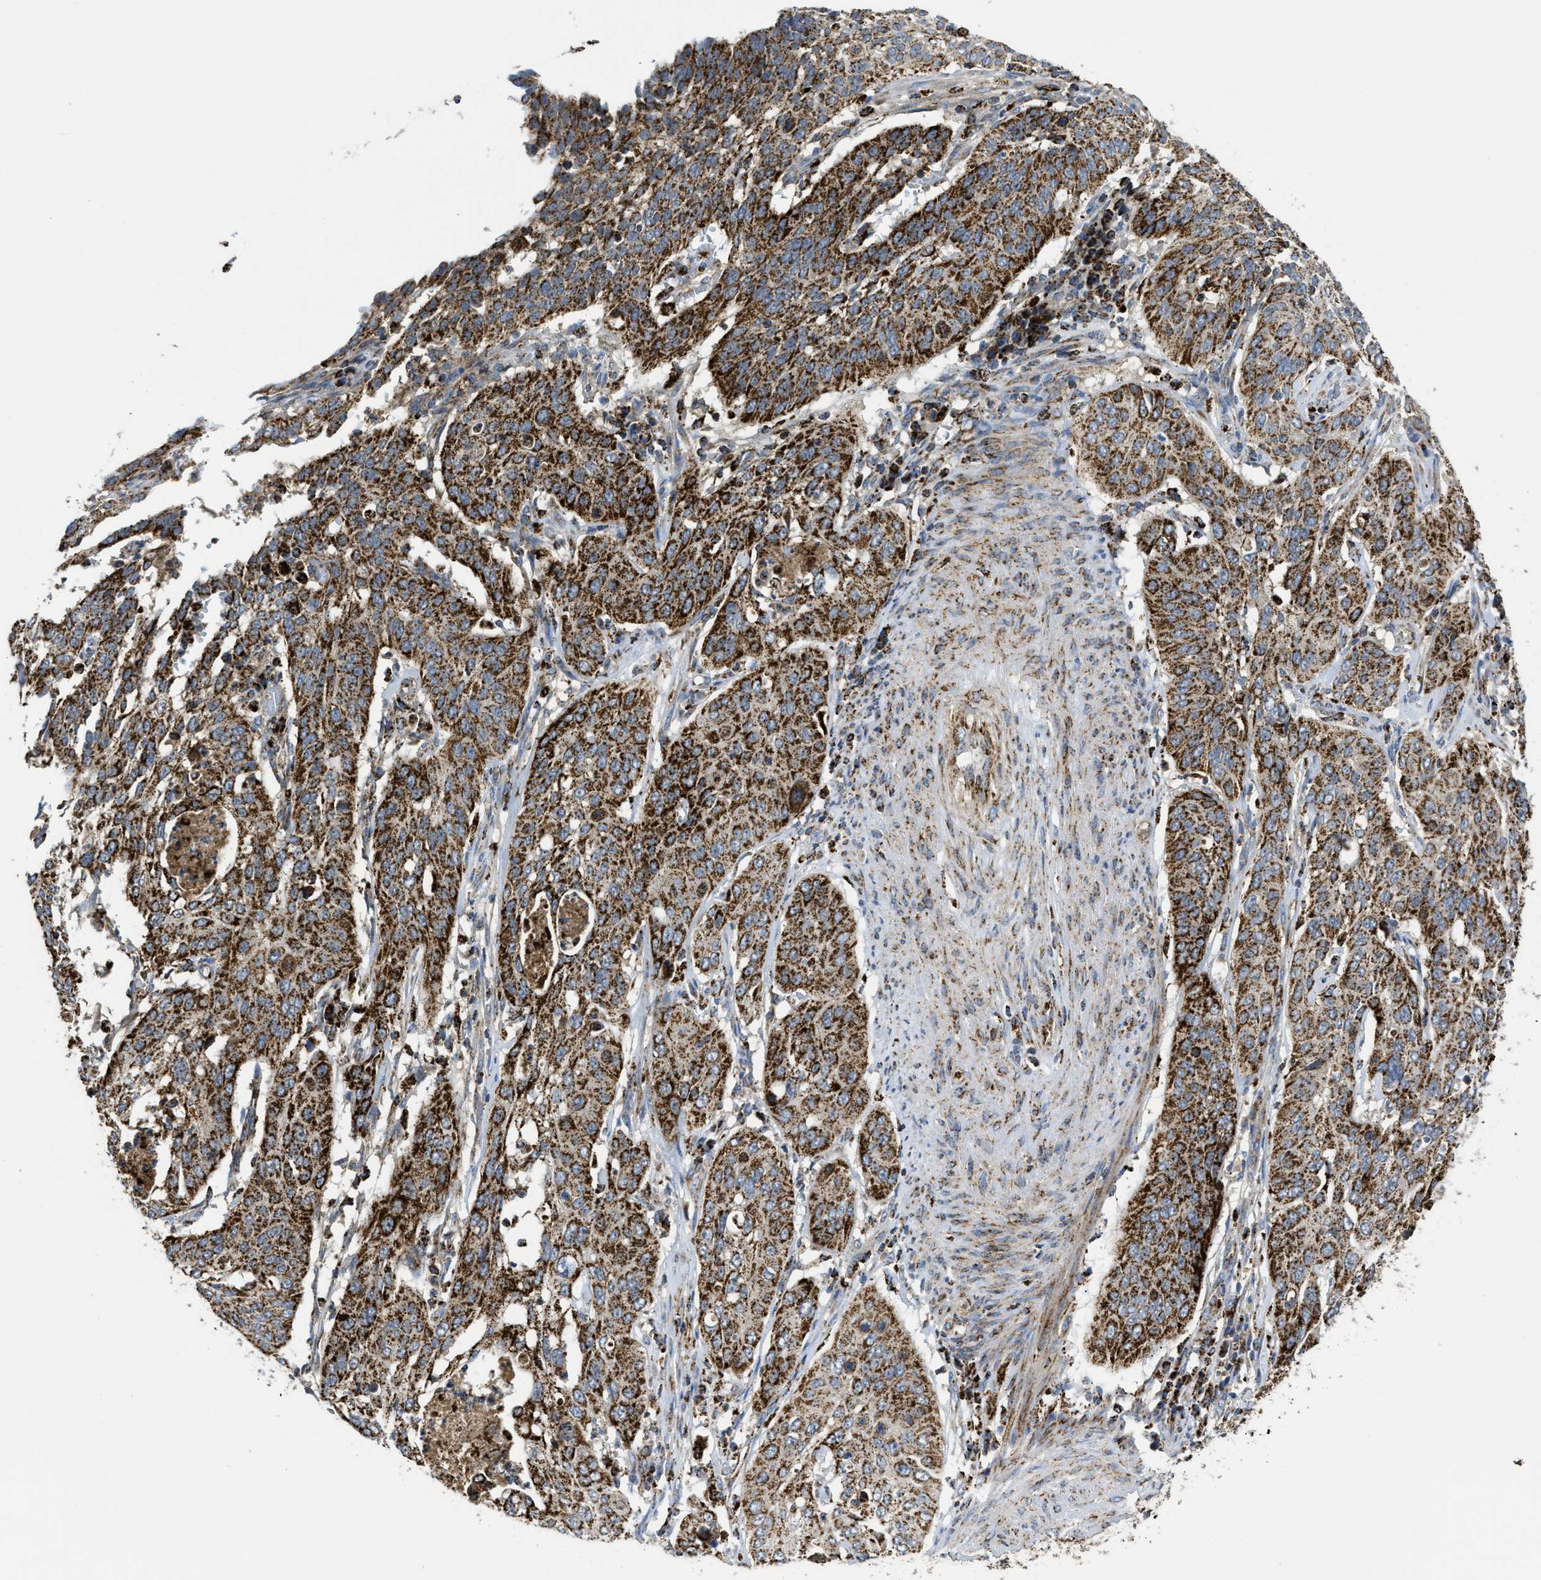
{"staining": {"intensity": "strong", "quantity": ">75%", "location": "cytoplasmic/membranous"}, "tissue": "cervical cancer", "cell_type": "Tumor cells", "image_type": "cancer", "snomed": [{"axis": "morphology", "description": "Normal tissue, NOS"}, {"axis": "morphology", "description": "Squamous cell carcinoma, NOS"}, {"axis": "topography", "description": "Cervix"}], "caption": "Tumor cells demonstrate high levels of strong cytoplasmic/membranous staining in approximately >75% of cells in squamous cell carcinoma (cervical).", "gene": "SQOR", "patient": {"sex": "female", "age": 39}}